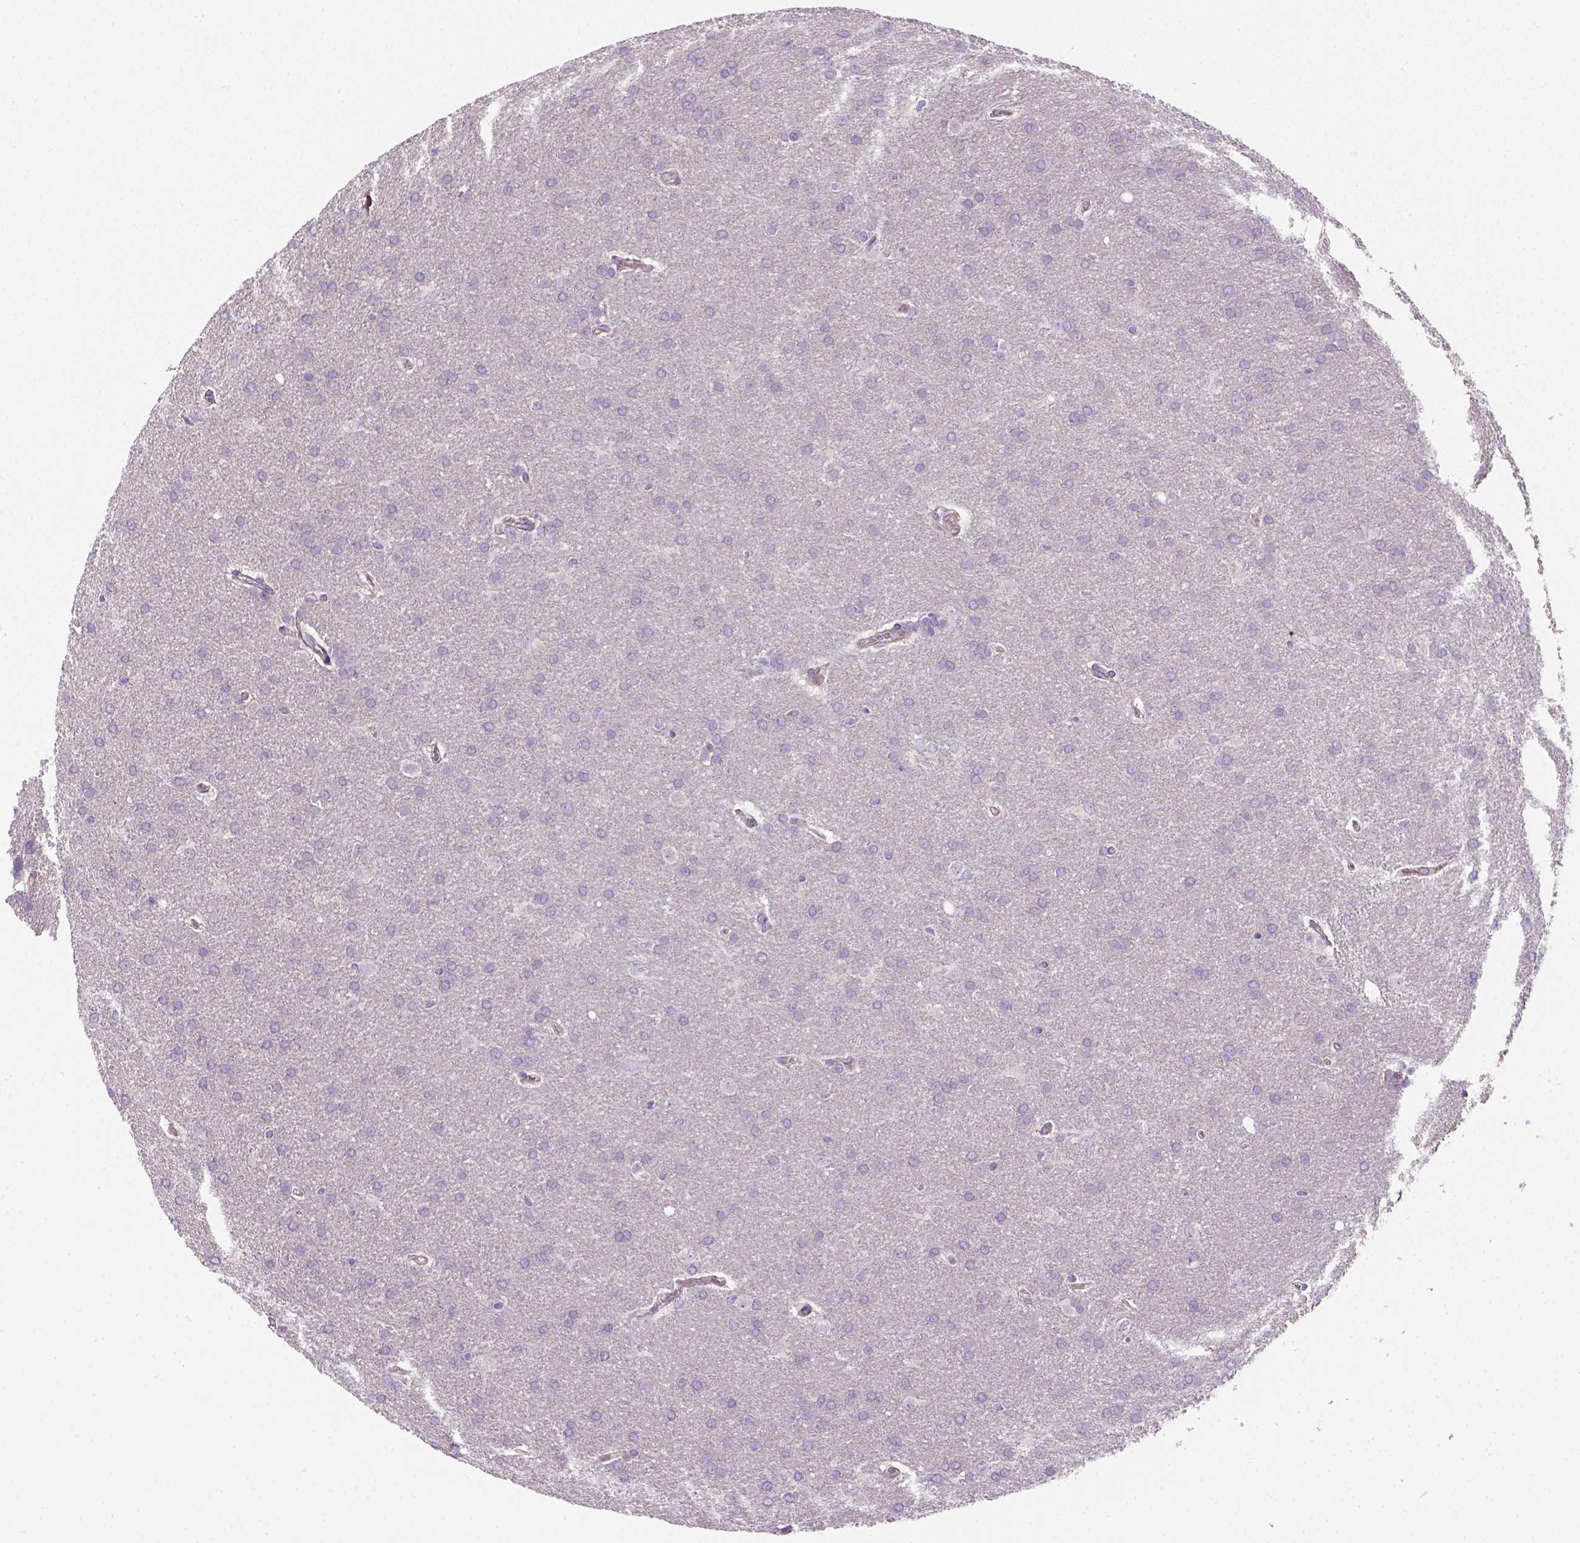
{"staining": {"intensity": "negative", "quantity": "none", "location": "none"}, "tissue": "glioma", "cell_type": "Tumor cells", "image_type": "cancer", "snomed": [{"axis": "morphology", "description": "Glioma, malignant, Low grade"}, {"axis": "topography", "description": "Brain"}], "caption": "This is a image of IHC staining of glioma, which shows no expression in tumor cells. Brightfield microscopy of immunohistochemistry stained with DAB (3,3'-diaminobenzidine) (brown) and hematoxylin (blue), captured at high magnification.", "gene": "HTRA1", "patient": {"sex": "female", "age": 32}}